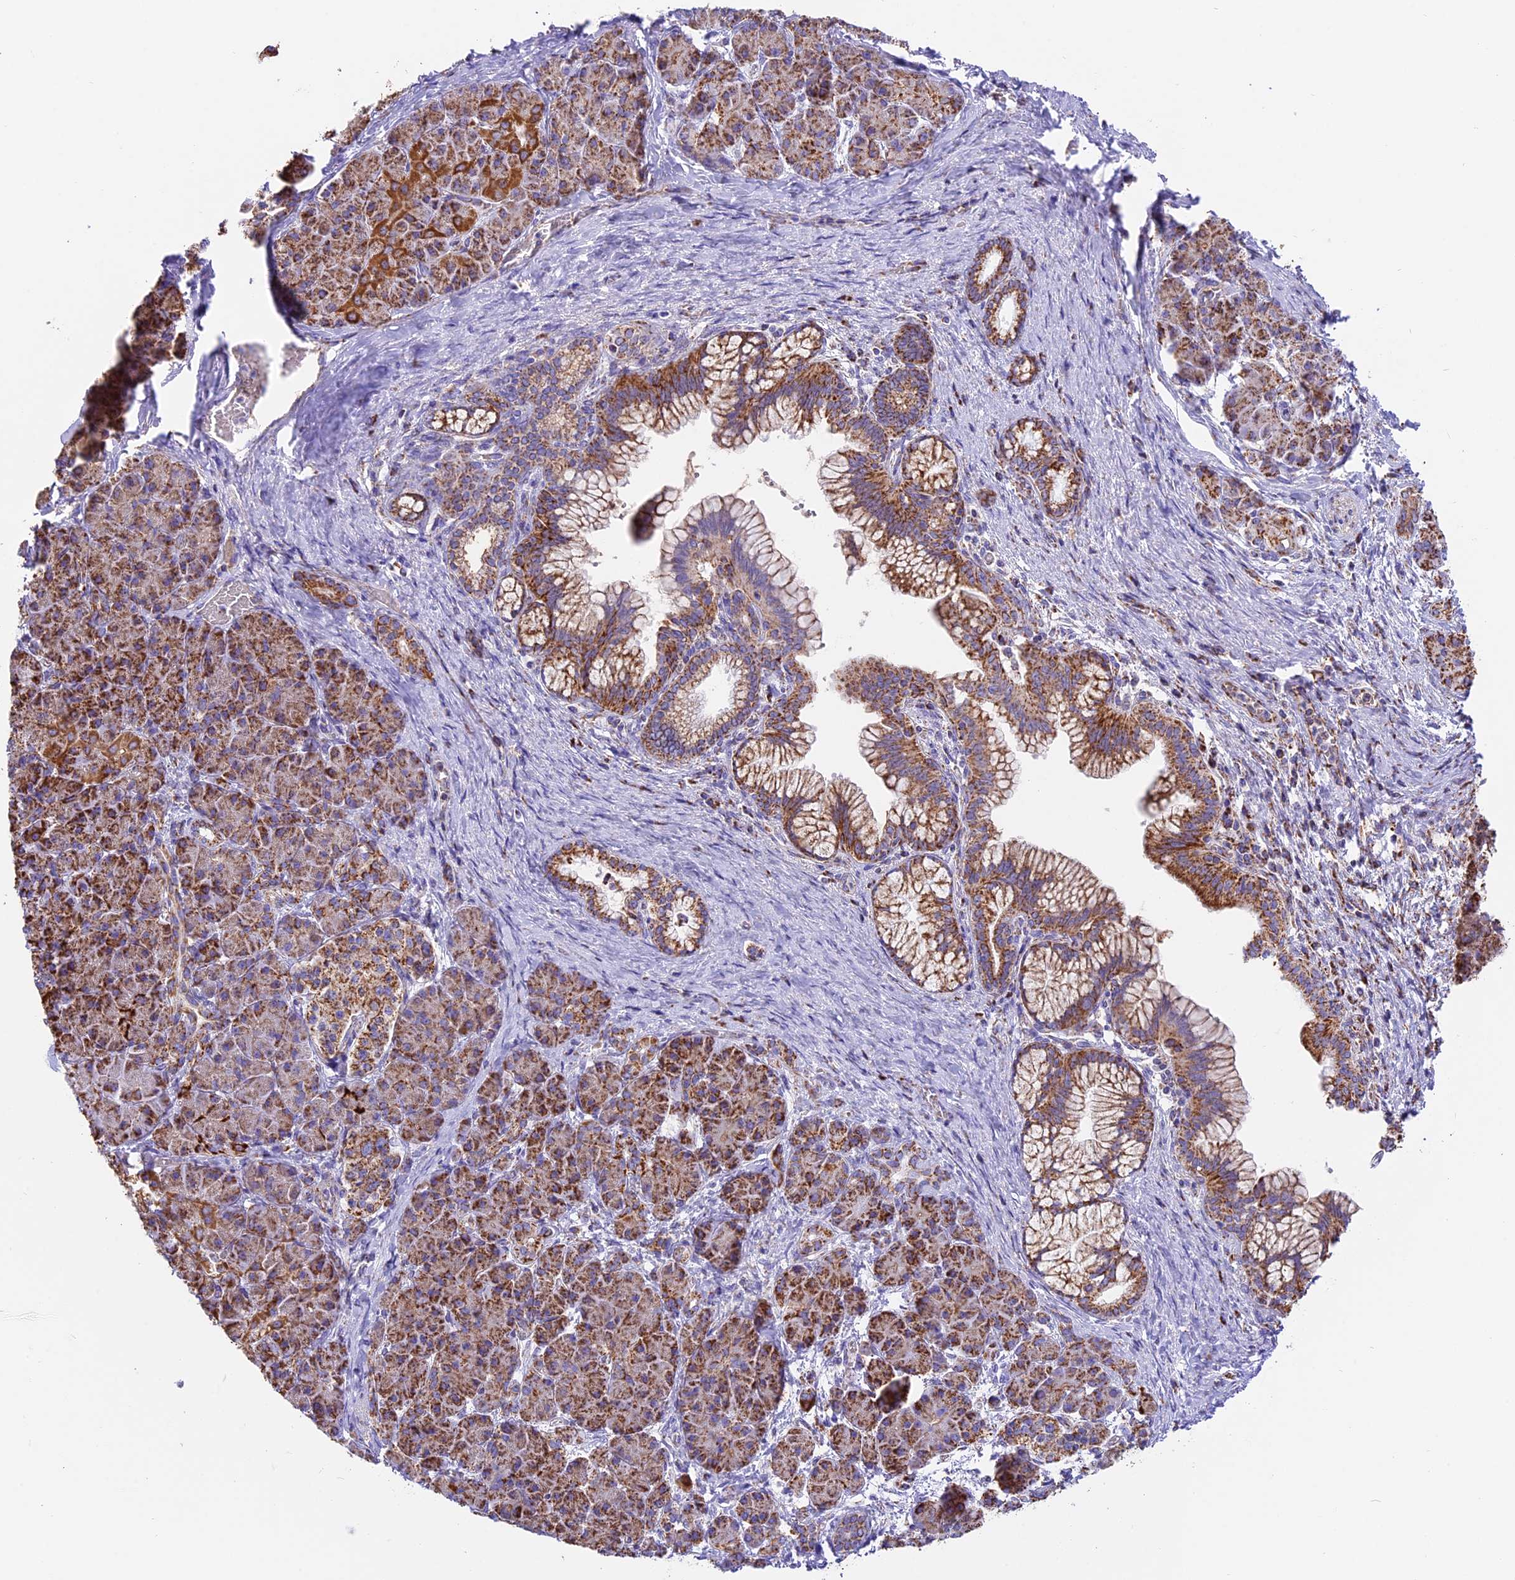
{"staining": {"intensity": "moderate", "quantity": ">75%", "location": "cytoplasmic/membranous"}, "tissue": "pancreatic cancer", "cell_type": "Tumor cells", "image_type": "cancer", "snomed": [{"axis": "morphology", "description": "Normal tissue, NOS"}, {"axis": "morphology", "description": "Adenocarcinoma, NOS"}, {"axis": "topography", "description": "Pancreas"}], "caption": "Pancreatic cancer (adenocarcinoma) stained for a protein exhibits moderate cytoplasmic/membranous positivity in tumor cells.", "gene": "NDUFA8", "patient": {"sex": "female", "age": 55}}